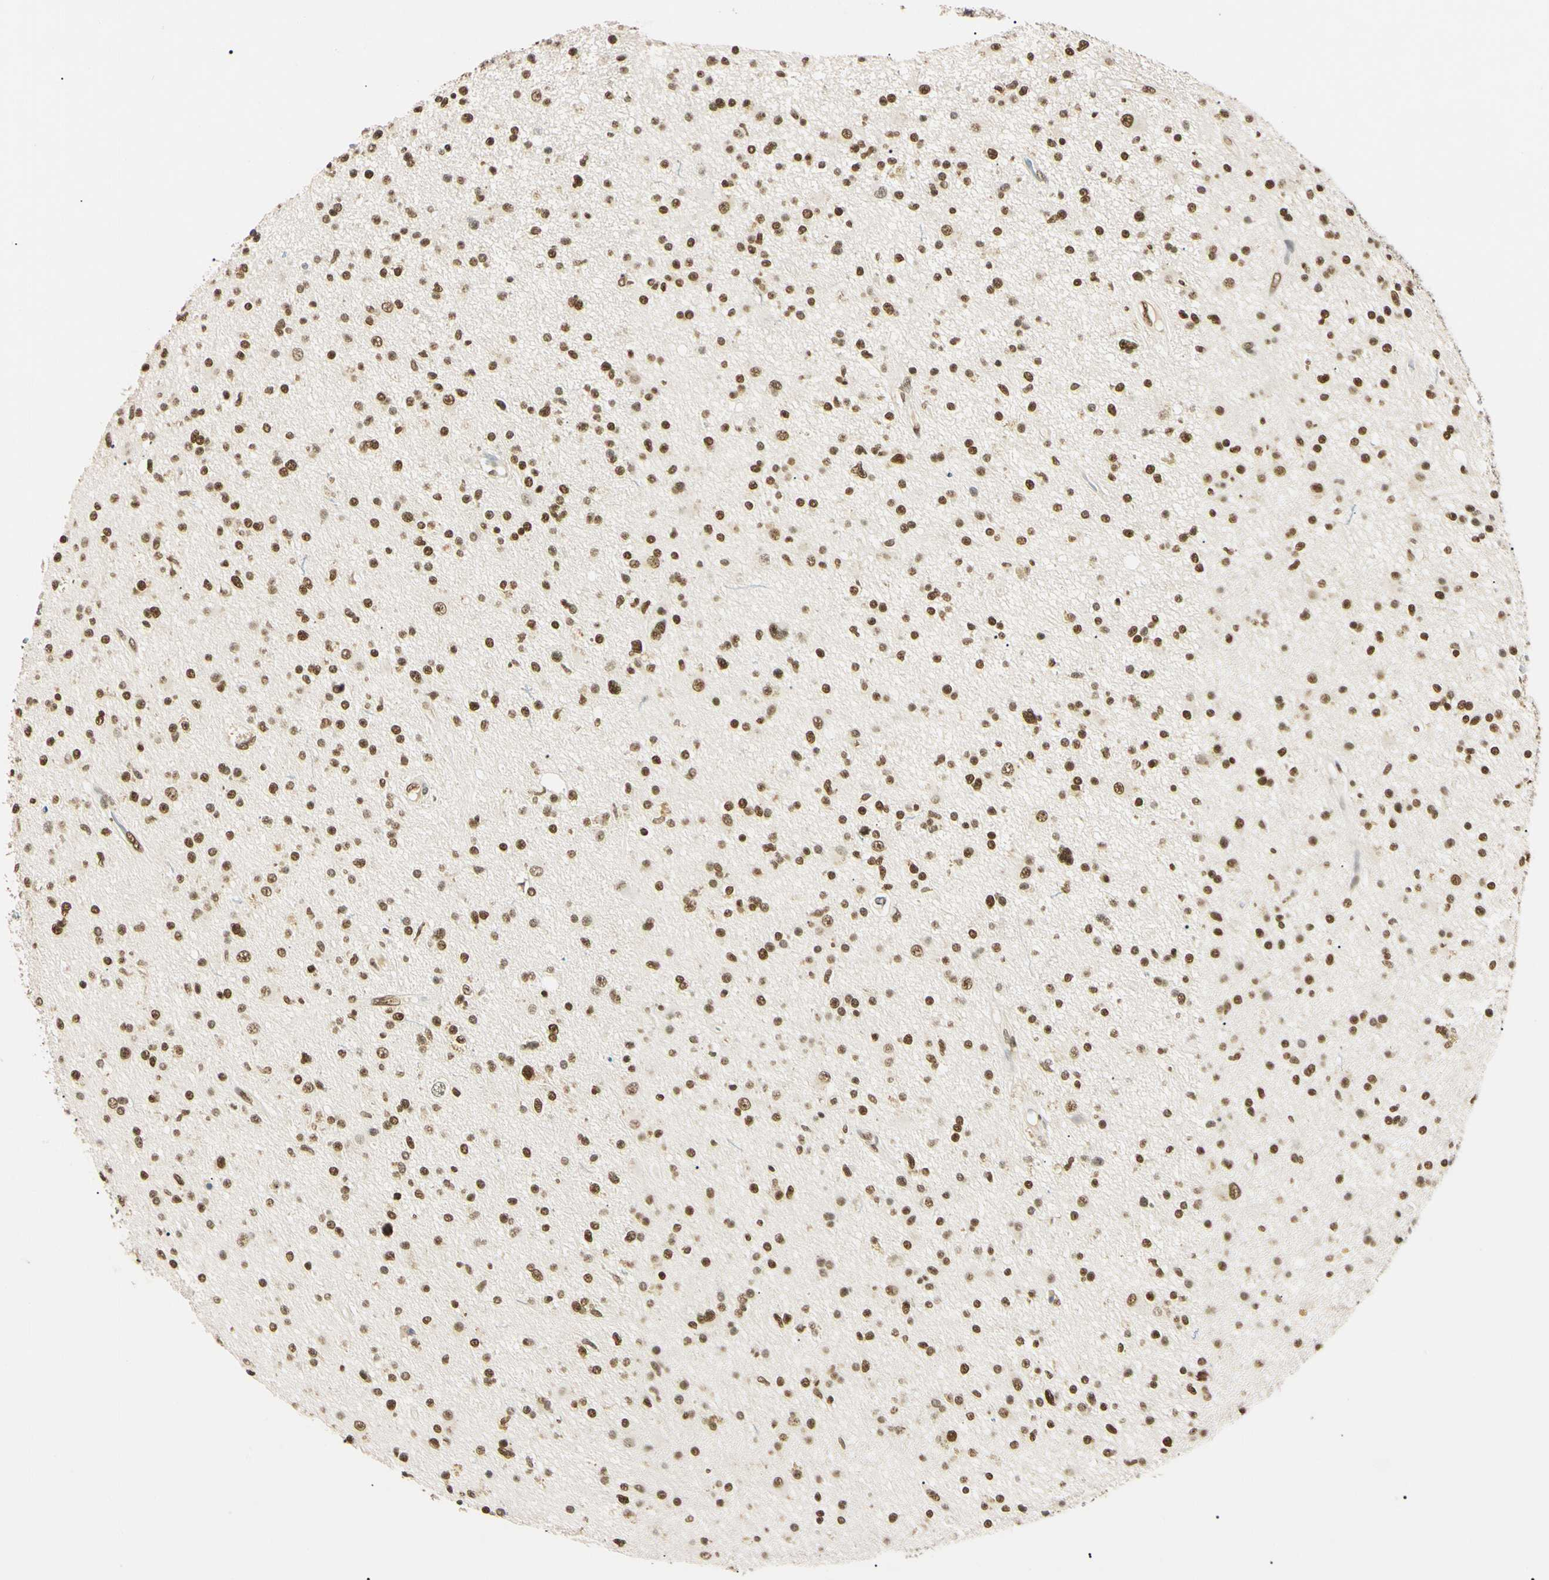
{"staining": {"intensity": "strong", "quantity": ">75%", "location": "nuclear"}, "tissue": "glioma", "cell_type": "Tumor cells", "image_type": "cancer", "snomed": [{"axis": "morphology", "description": "Glioma, malignant, High grade"}, {"axis": "topography", "description": "Brain"}], "caption": "Immunohistochemical staining of glioma reveals high levels of strong nuclear positivity in about >75% of tumor cells.", "gene": "SMARCA5", "patient": {"sex": "male", "age": 33}}